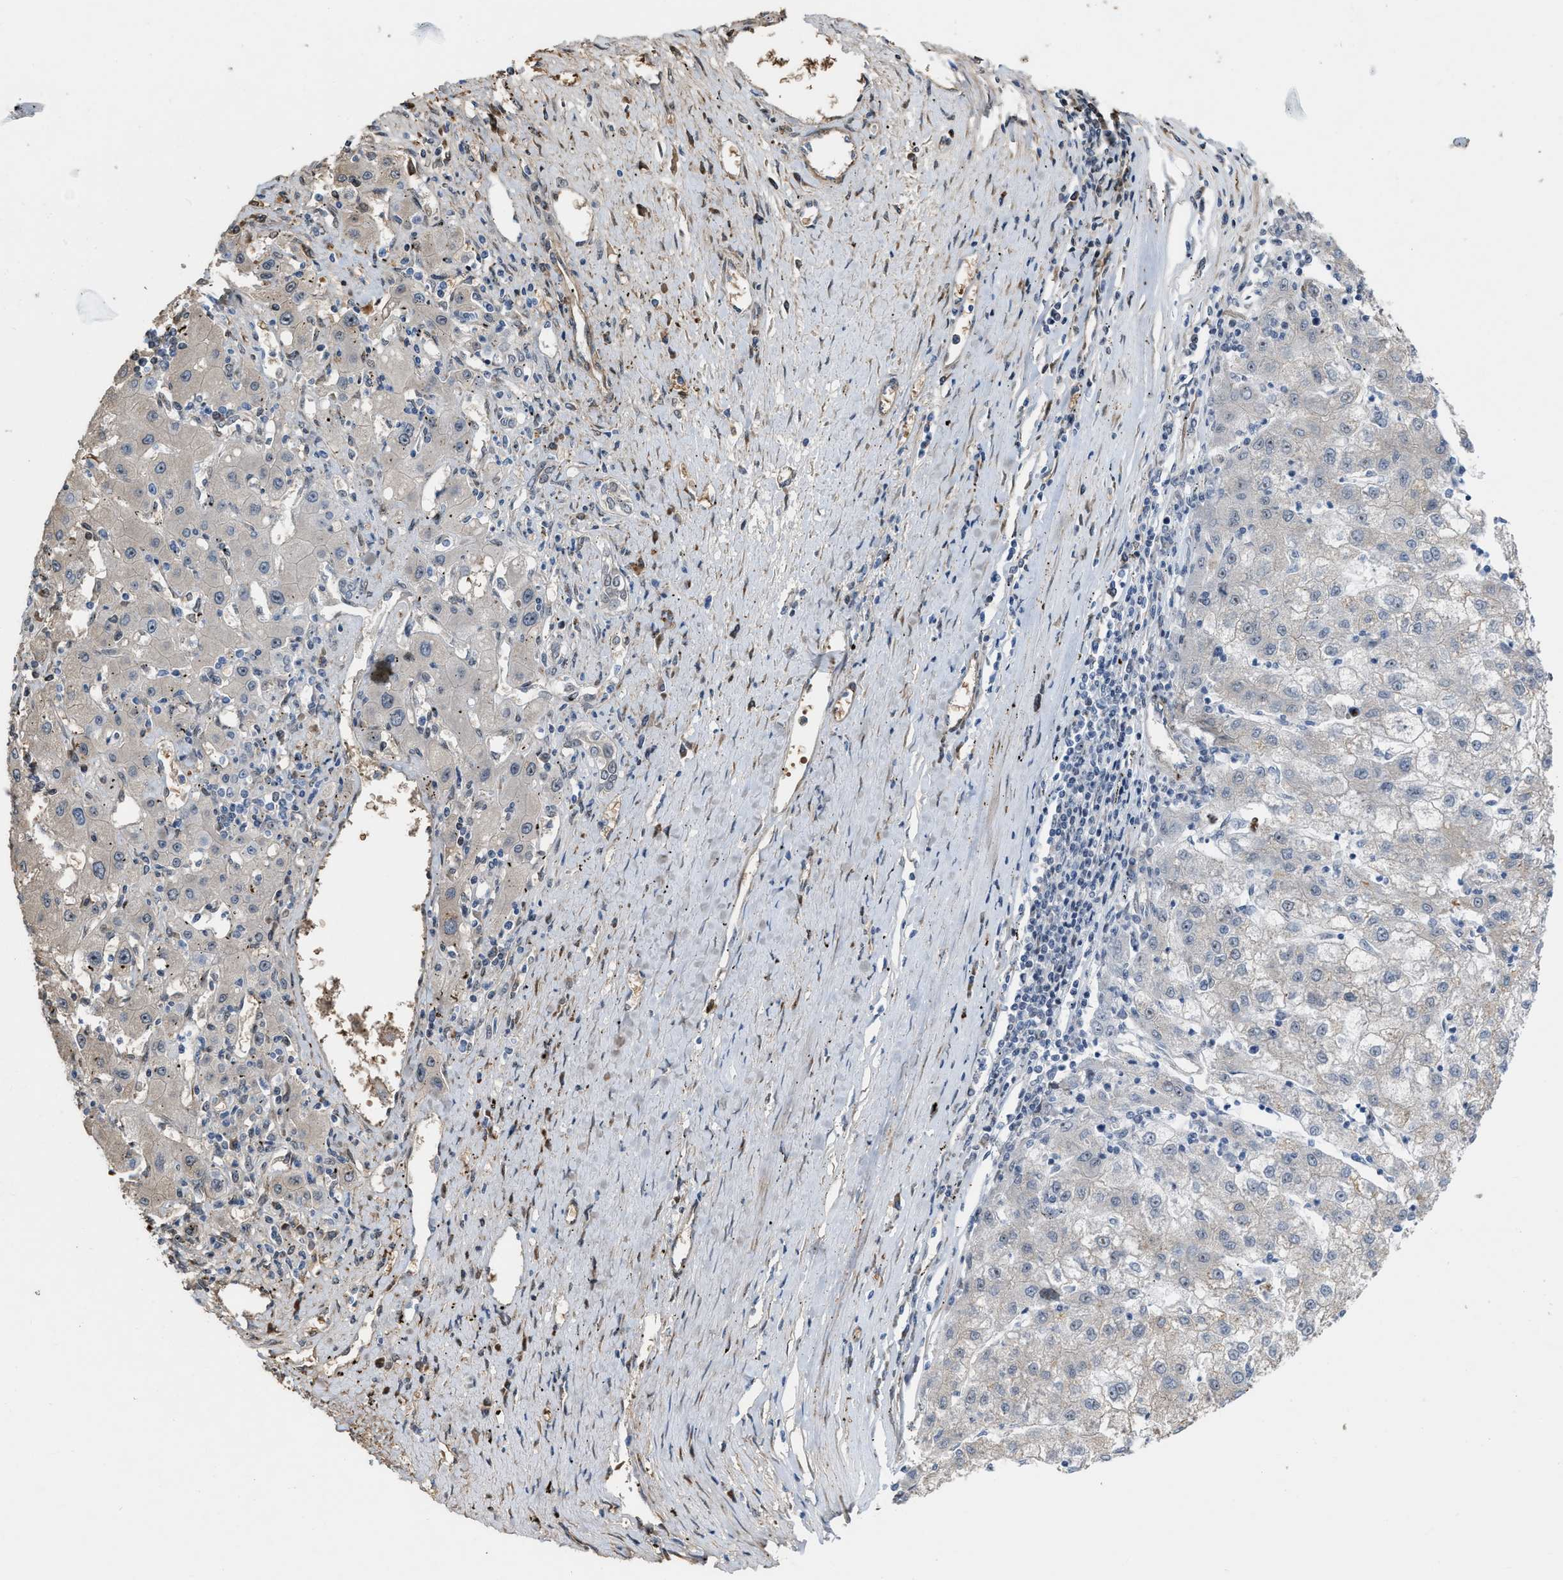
{"staining": {"intensity": "weak", "quantity": "<25%", "location": "cytoplasmic/membranous"}, "tissue": "liver cancer", "cell_type": "Tumor cells", "image_type": "cancer", "snomed": [{"axis": "morphology", "description": "Carcinoma, Hepatocellular, NOS"}, {"axis": "topography", "description": "Liver"}], "caption": "The immunohistochemistry micrograph has no significant expression in tumor cells of liver cancer tissue.", "gene": "POLR1F", "patient": {"sex": "male", "age": 72}}